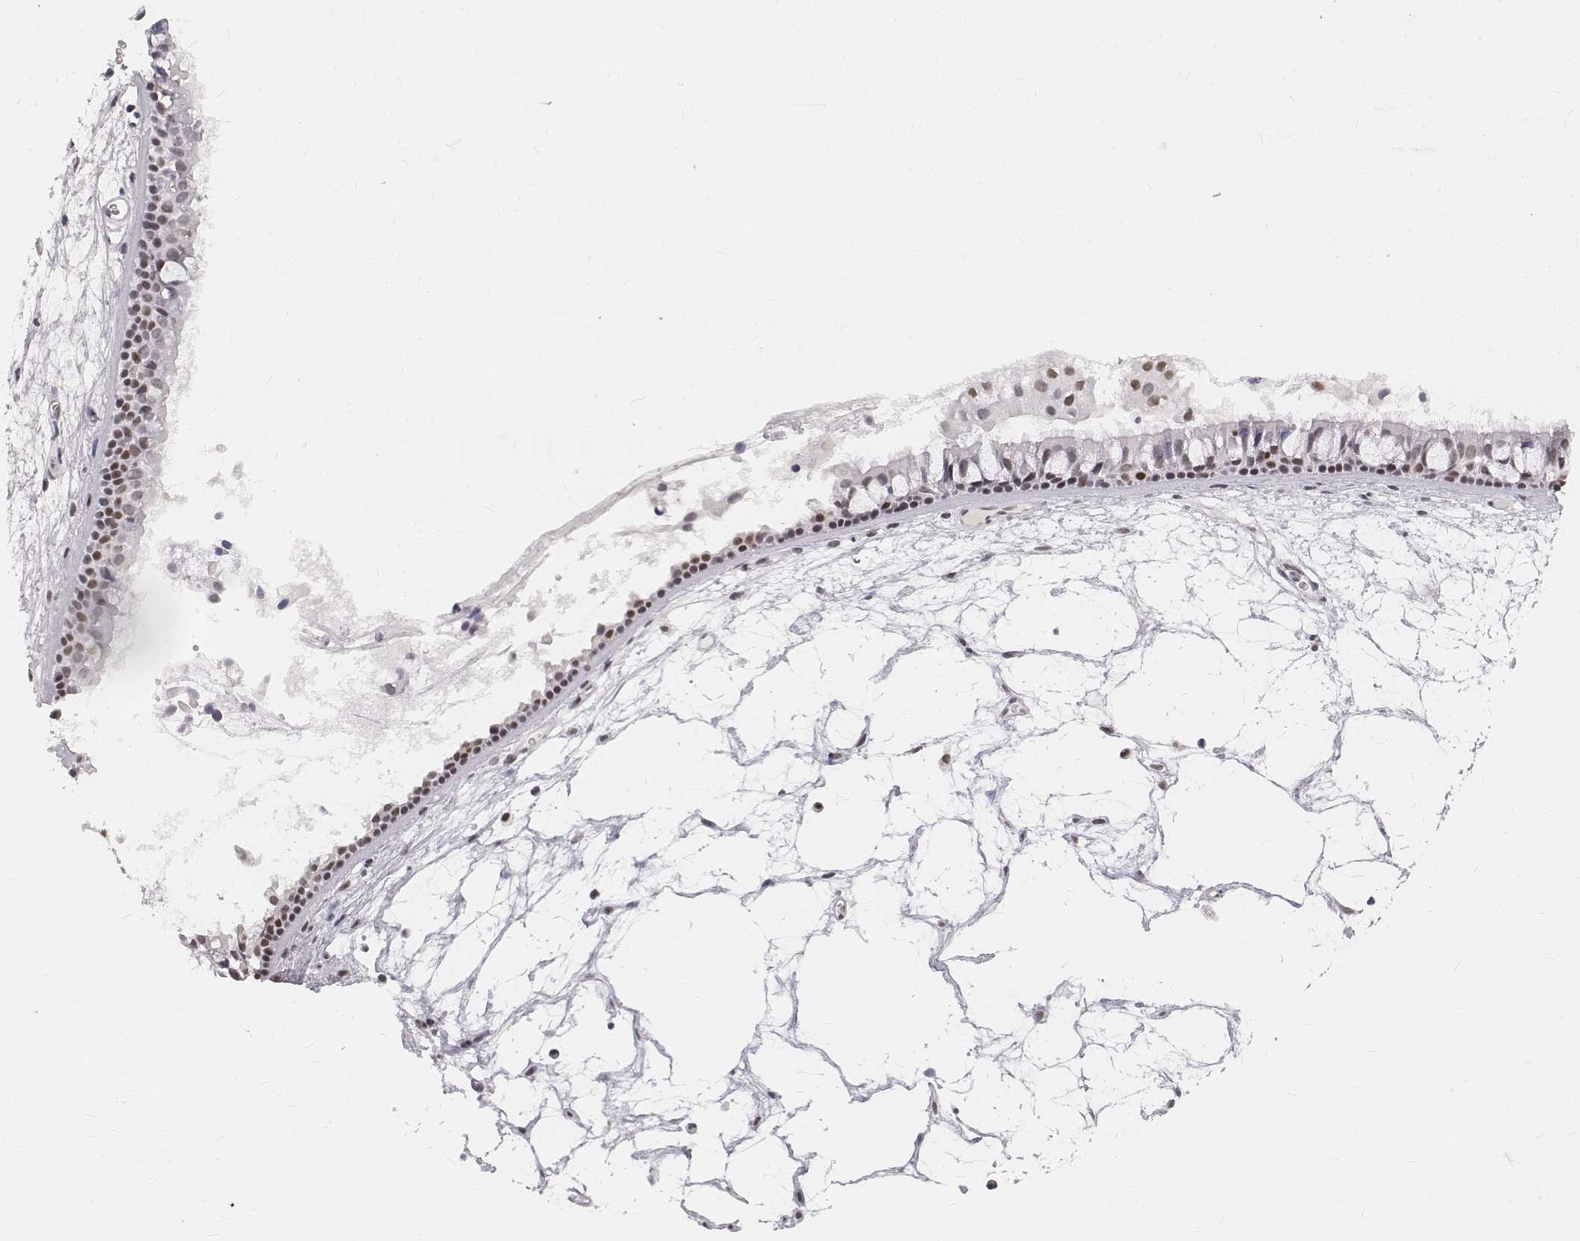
{"staining": {"intensity": "moderate", "quantity": "25%-75%", "location": "nuclear"}, "tissue": "nasopharynx", "cell_type": "Respiratory epithelial cells", "image_type": "normal", "snomed": [{"axis": "morphology", "description": "Normal tissue, NOS"}, {"axis": "topography", "description": "Nasopharynx"}], "caption": "Immunohistochemistry (IHC) (DAB) staining of benign nasopharynx exhibits moderate nuclear protein staining in approximately 25%-75% of respiratory epithelial cells. The protein of interest is stained brown, and the nuclei are stained in blue (DAB IHC with brightfield microscopy, high magnification).", "gene": "PHF6", "patient": {"sex": "female", "age": 68}}